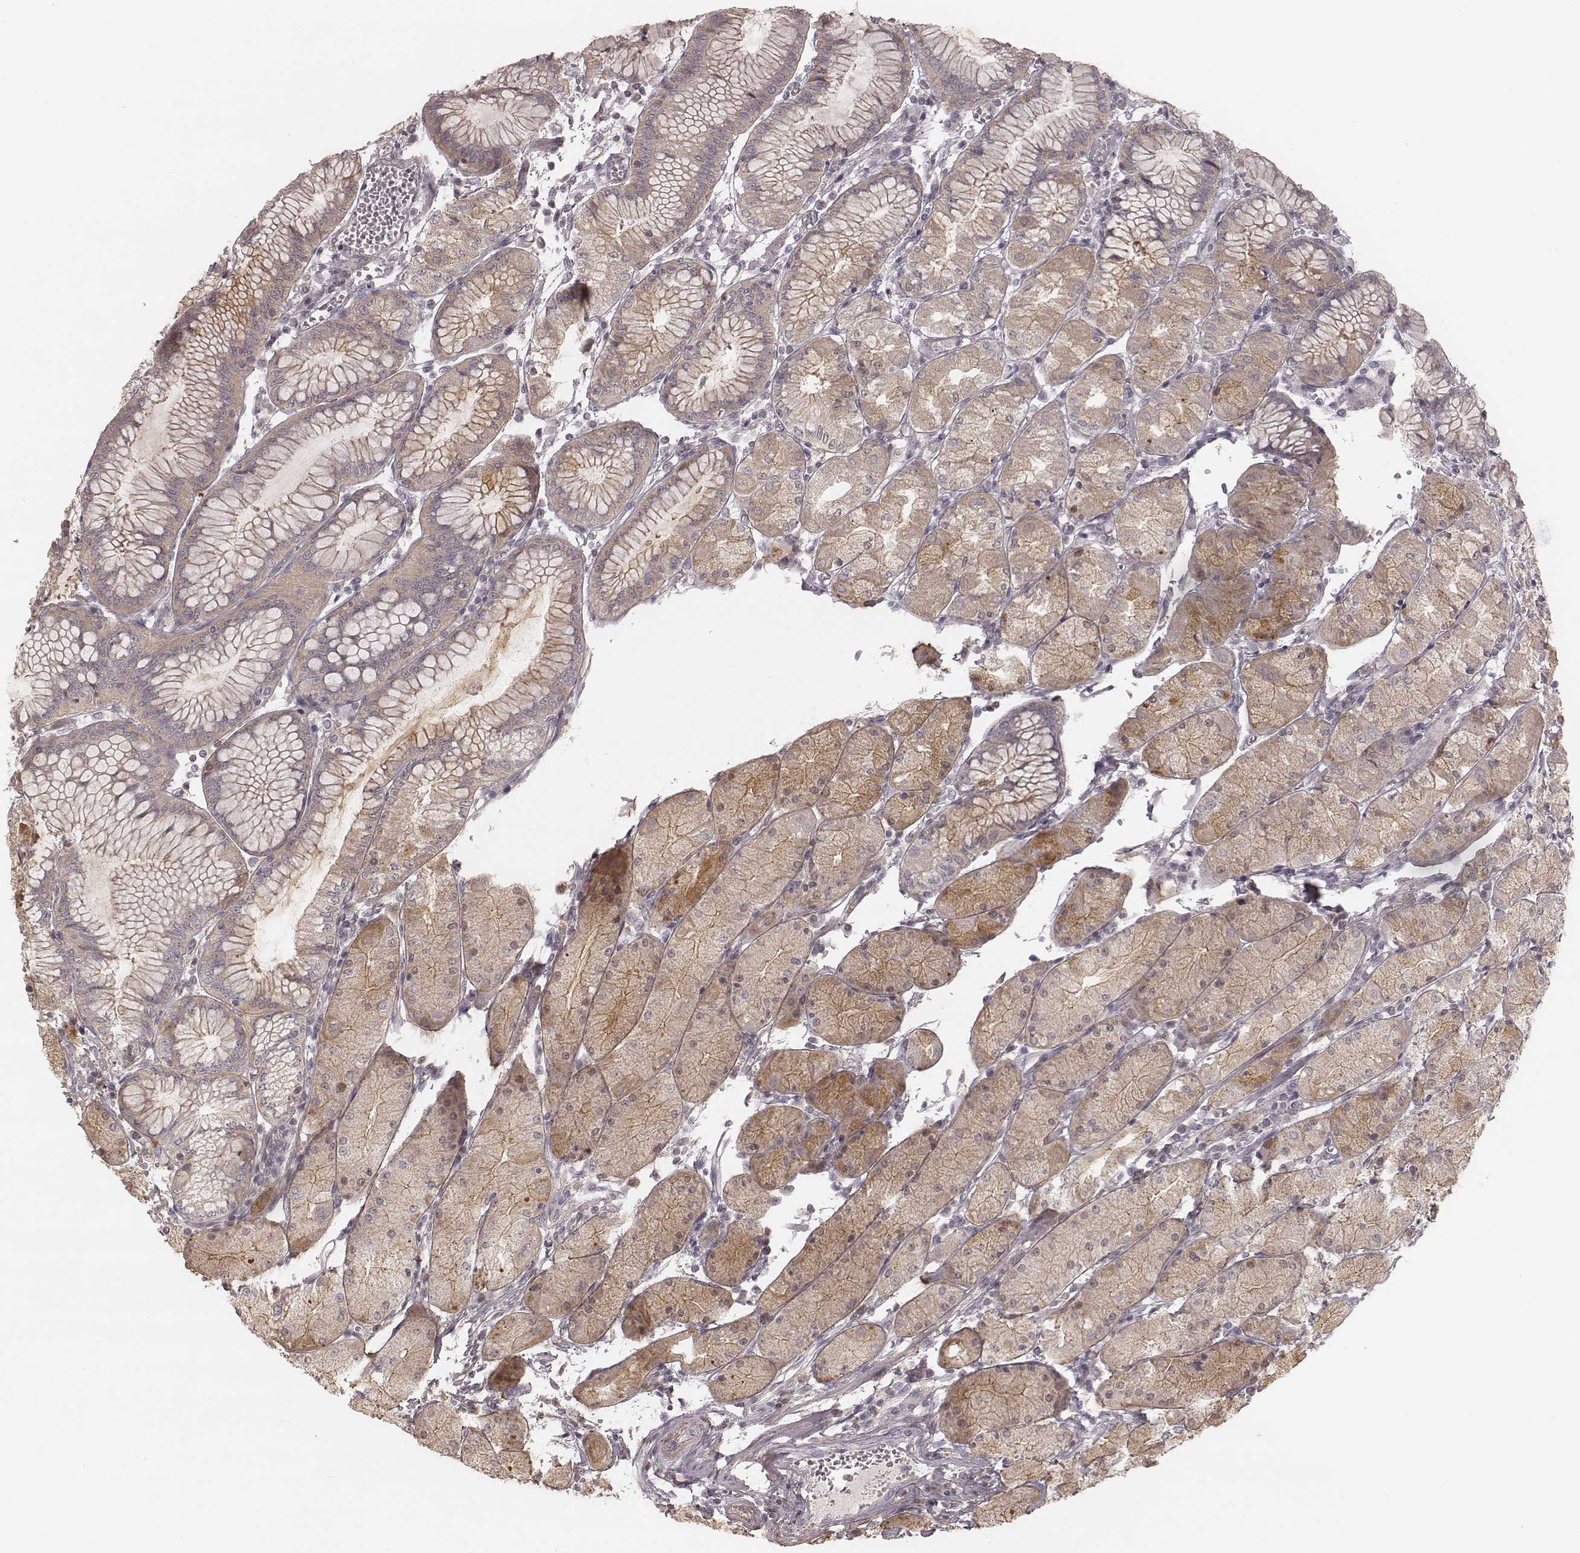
{"staining": {"intensity": "weak", "quantity": ">75%", "location": "cytoplasmic/membranous"}, "tissue": "stomach", "cell_type": "Glandular cells", "image_type": "normal", "snomed": [{"axis": "morphology", "description": "Normal tissue, NOS"}, {"axis": "topography", "description": "Stomach, upper"}], "caption": "Brown immunohistochemical staining in normal human stomach exhibits weak cytoplasmic/membranous positivity in about >75% of glandular cells. Ihc stains the protein of interest in brown and the nuclei are stained blue.", "gene": "TDRD5", "patient": {"sex": "male", "age": 69}}